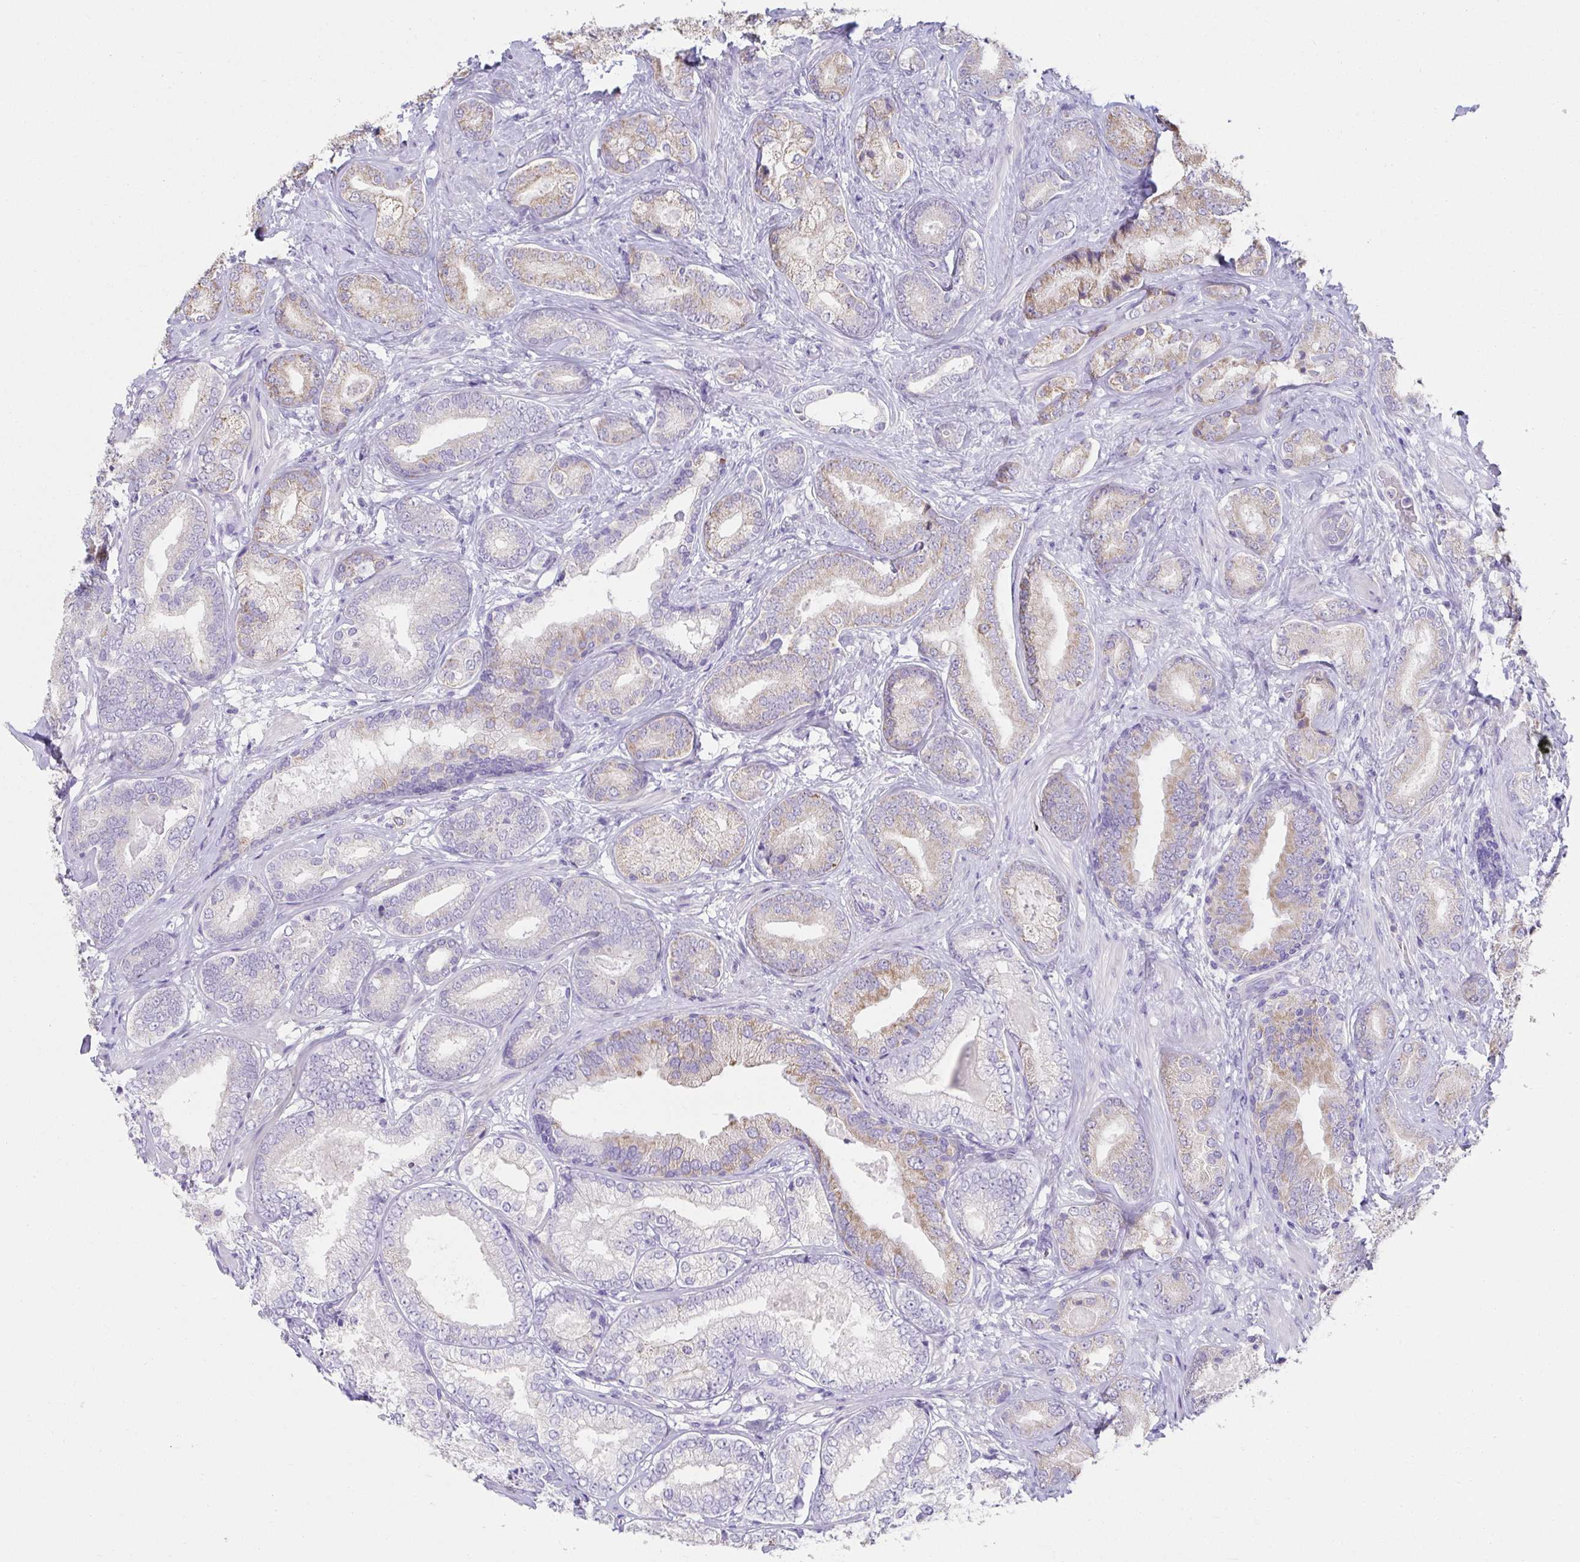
{"staining": {"intensity": "moderate", "quantity": "<25%", "location": "cytoplasmic/membranous"}, "tissue": "prostate cancer", "cell_type": "Tumor cells", "image_type": "cancer", "snomed": [{"axis": "morphology", "description": "Adenocarcinoma, High grade"}, {"axis": "topography", "description": "Prostate"}], "caption": "A brown stain highlights moderate cytoplasmic/membranous positivity of a protein in prostate cancer tumor cells.", "gene": "CXCR1", "patient": {"sex": "male", "age": 62}}